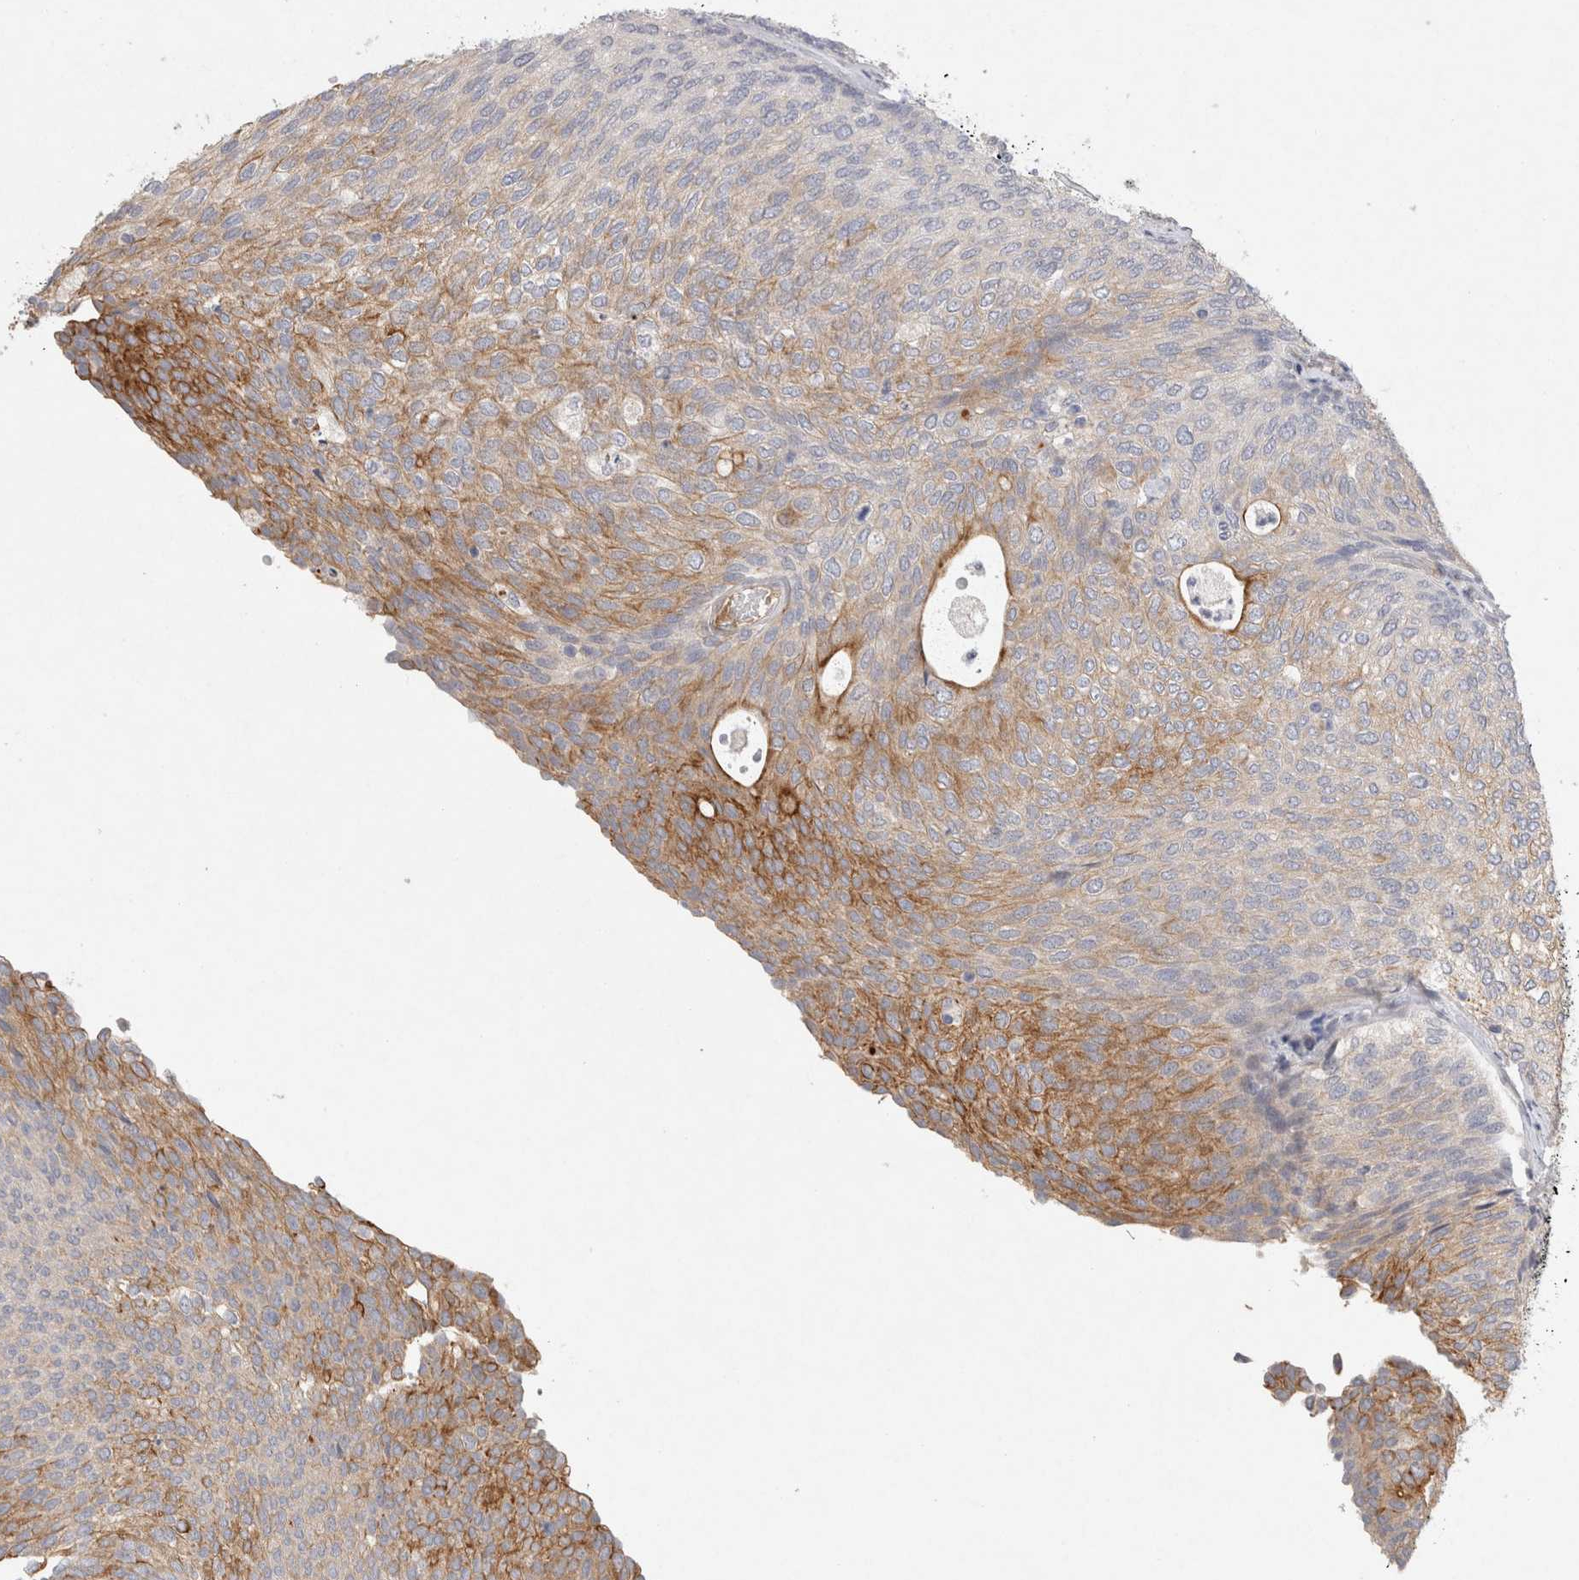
{"staining": {"intensity": "moderate", "quantity": "25%-75%", "location": "cytoplasmic/membranous"}, "tissue": "urothelial cancer", "cell_type": "Tumor cells", "image_type": "cancer", "snomed": [{"axis": "morphology", "description": "Urothelial carcinoma, Low grade"}, {"axis": "topography", "description": "Urinary bladder"}], "caption": "Urothelial carcinoma (low-grade) tissue exhibits moderate cytoplasmic/membranous staining in approximately 25%-75% of tumor cells, visualized by immunohistochemistry.", "gene": "BZW2", "patient": {"sex": "female", "age": 79}}